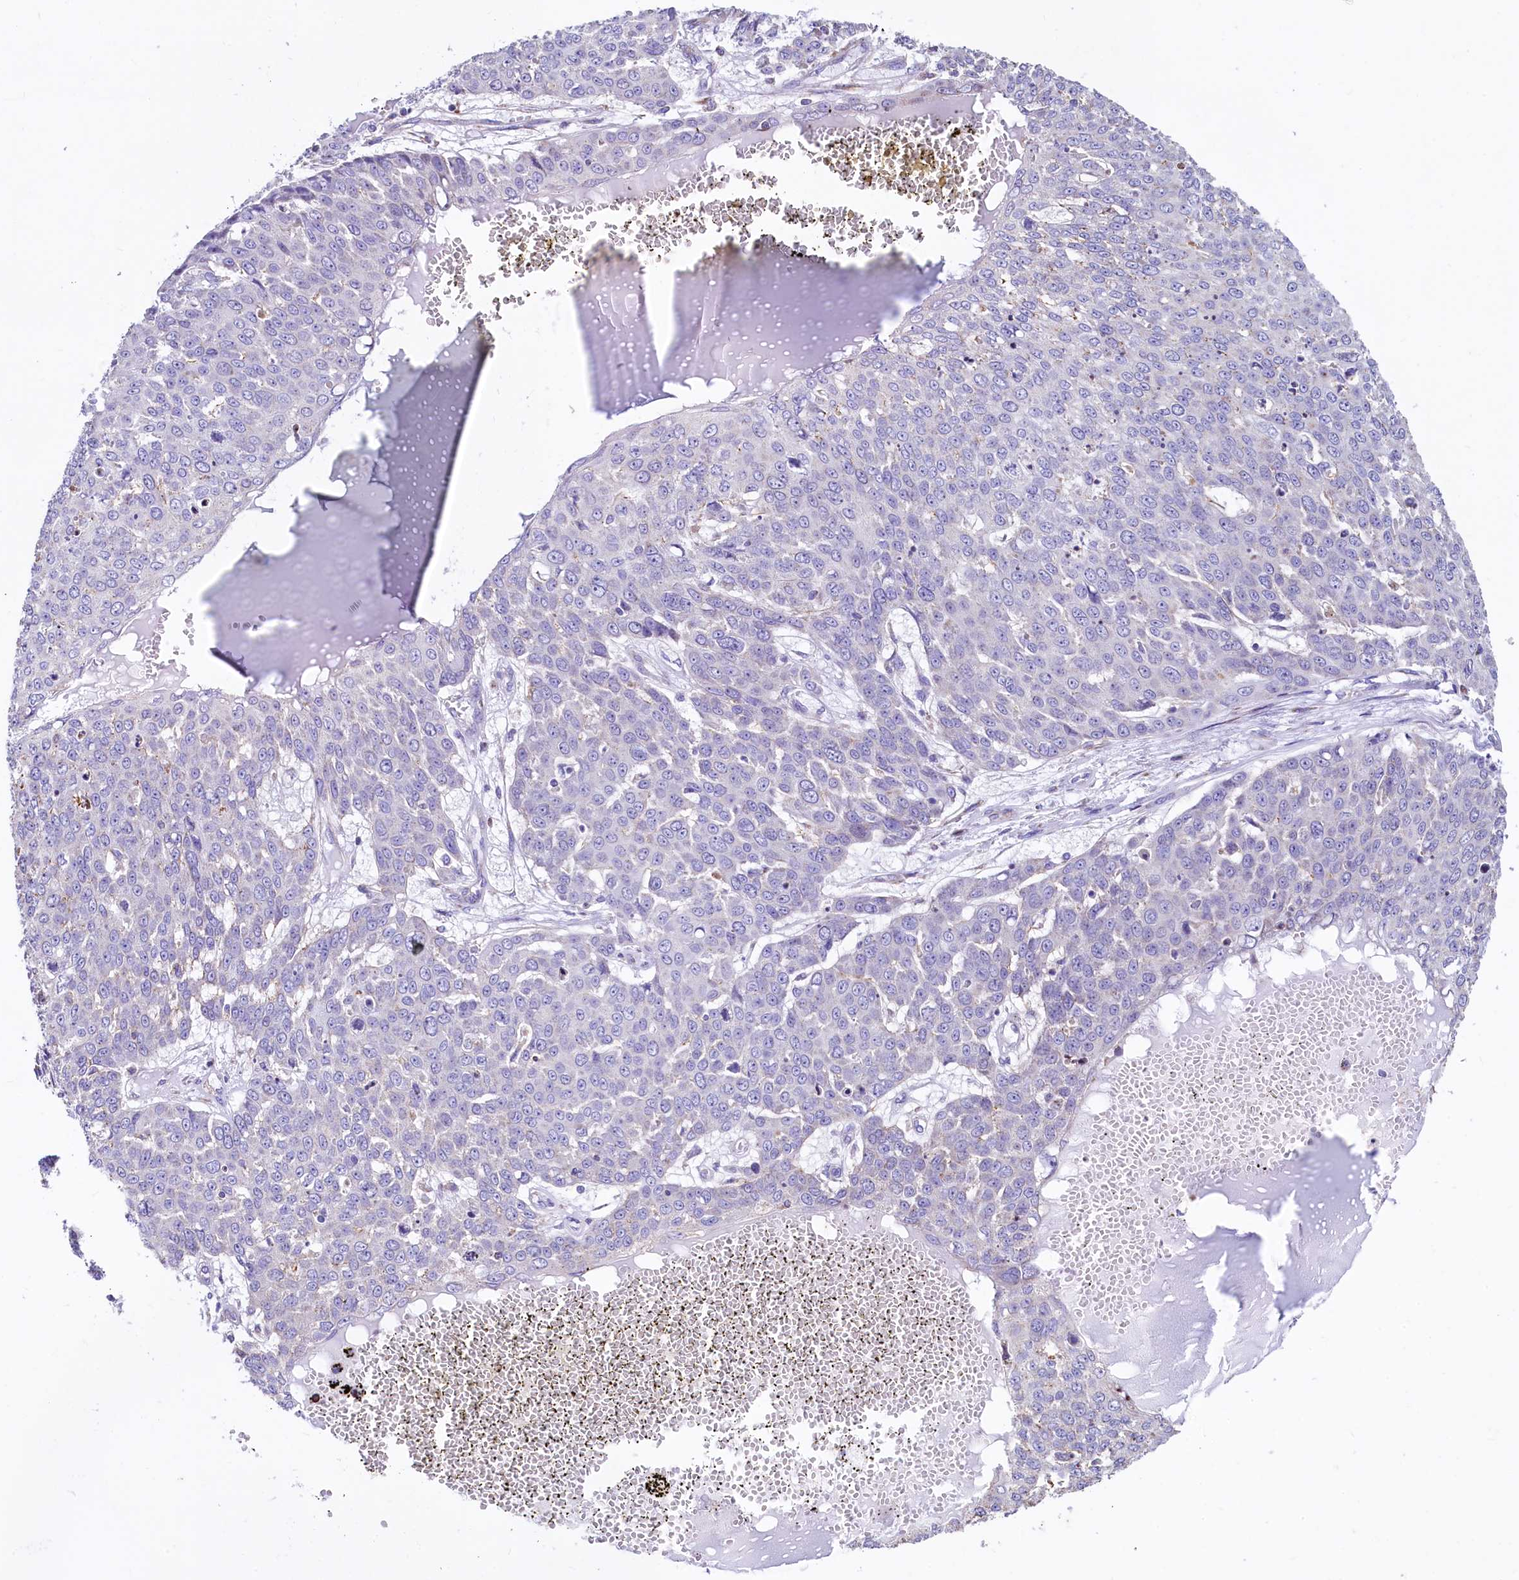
{"staining": {"intensity": "negative", "quantity": "none", "location": "none"}, "tissue": "skin cancer", "cell_type": "Tumor cells", "image_type": "cancer", "snomed": [{"axis": "morphology", "description": "Squamous cell carcinoma, NOS"}, {"axis": "topography", "description": "Skin"}], "caption": "High magnification brightfield microscopy of skin cancer (squamous cell carcinoma) stained with DAB (brown) and counterstained with hematoxylin (blue): tumor cells show no significant positivity.", "gene": "VWCE", "patient": {"sex": "male", "age": 71}}